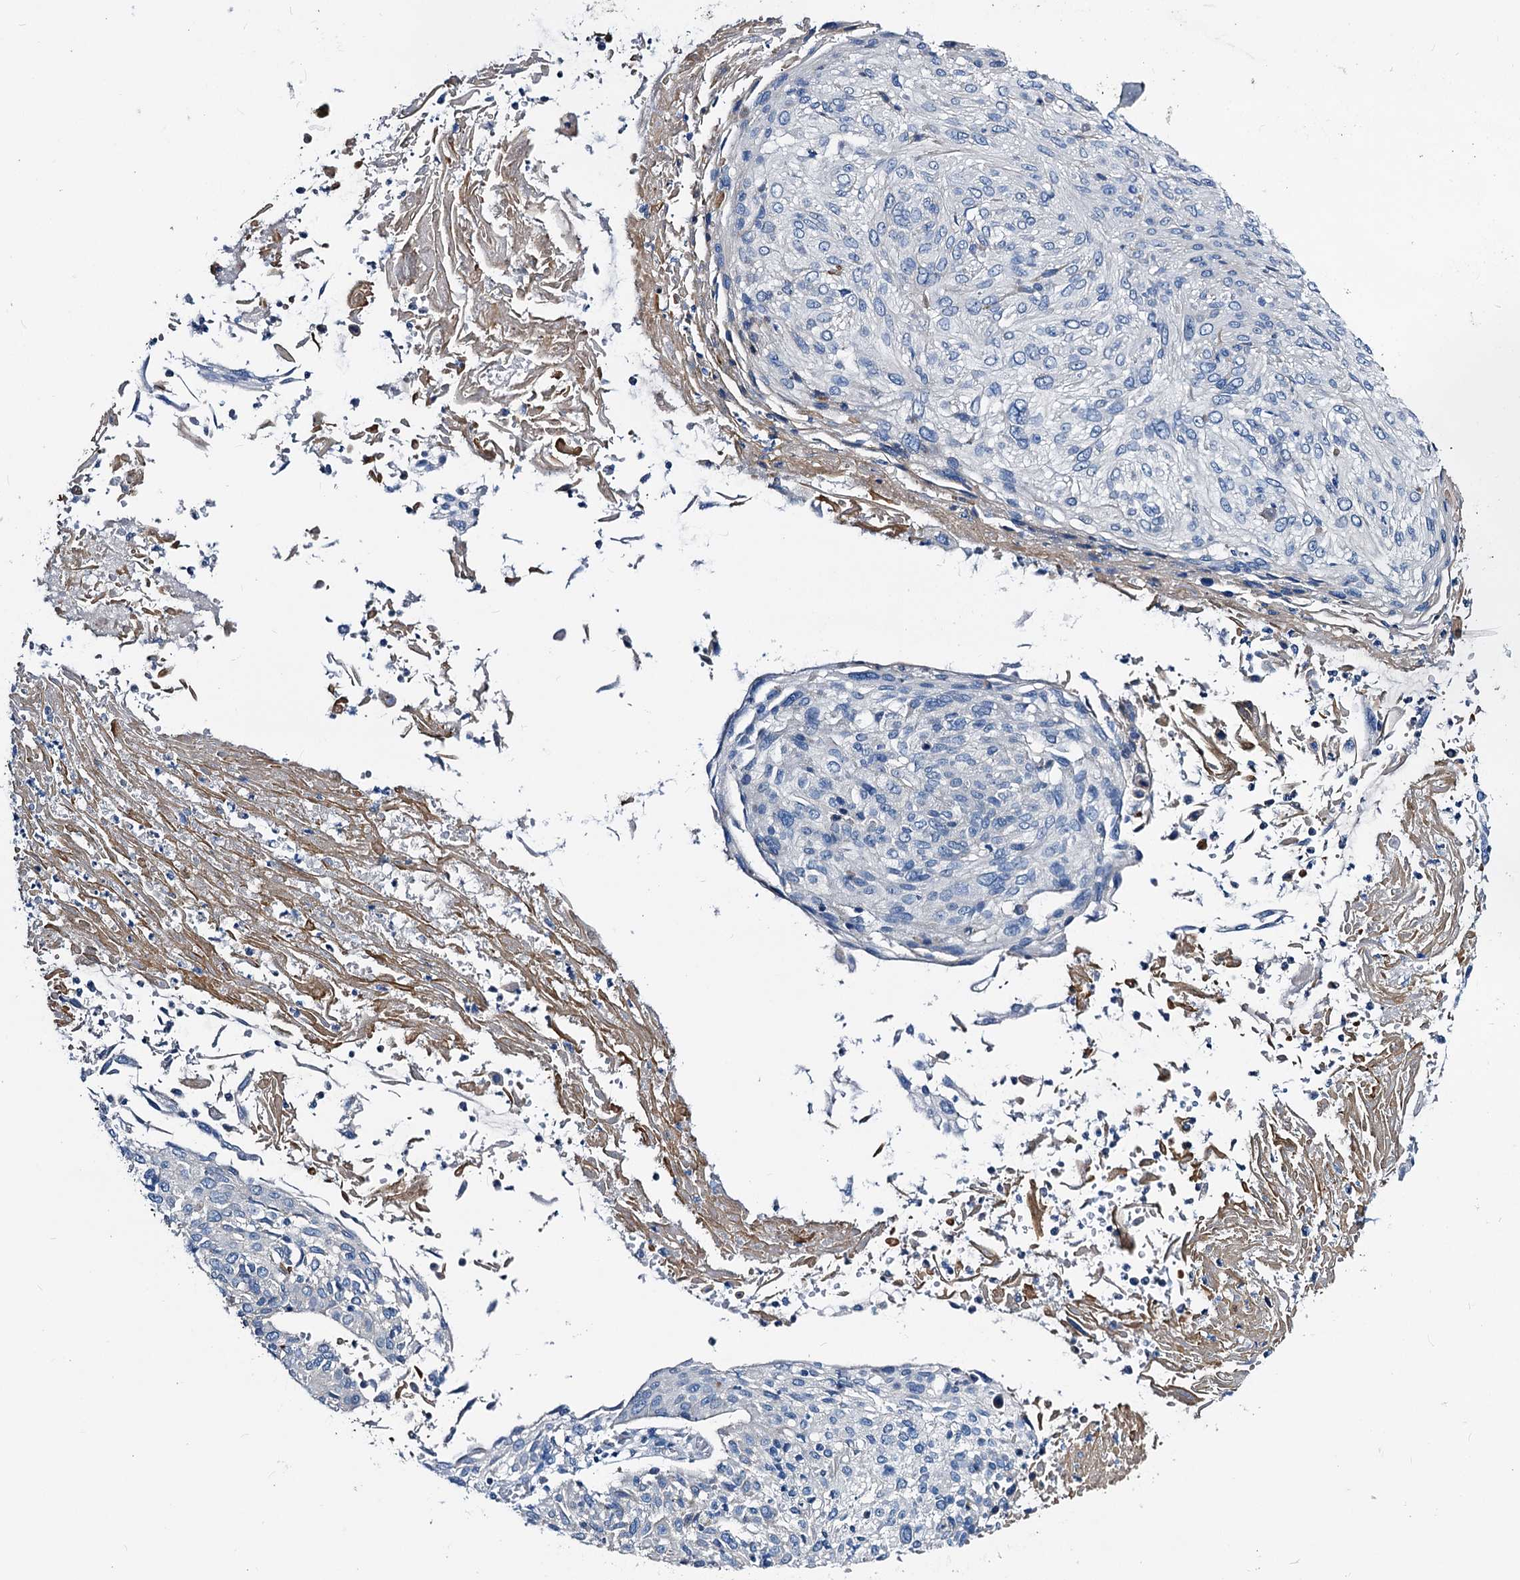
{"staining": {"intensity": "weak", "quantity": "<25%", "location": "cytoplasmic/membranous"}, "tissue": "cervical cancer", "cell_type": "Tumor cells", "image_type": "cancer", "snomed": [{"axis": "morphology", "description": "Squamous cell carcinoma, NOS"}, {"axis": "topography", "description": "Cervix"}], "caption": "High magnification brightfield microscopy of cervical cancer stained with DAB (3,3'-diaminobenzidine) (brown) and counterstained with hematoxylin (blue): tumor cells show no significant positivity.", "gene": "DYDC2", "patient": {"sex": "female", "age": 51}}